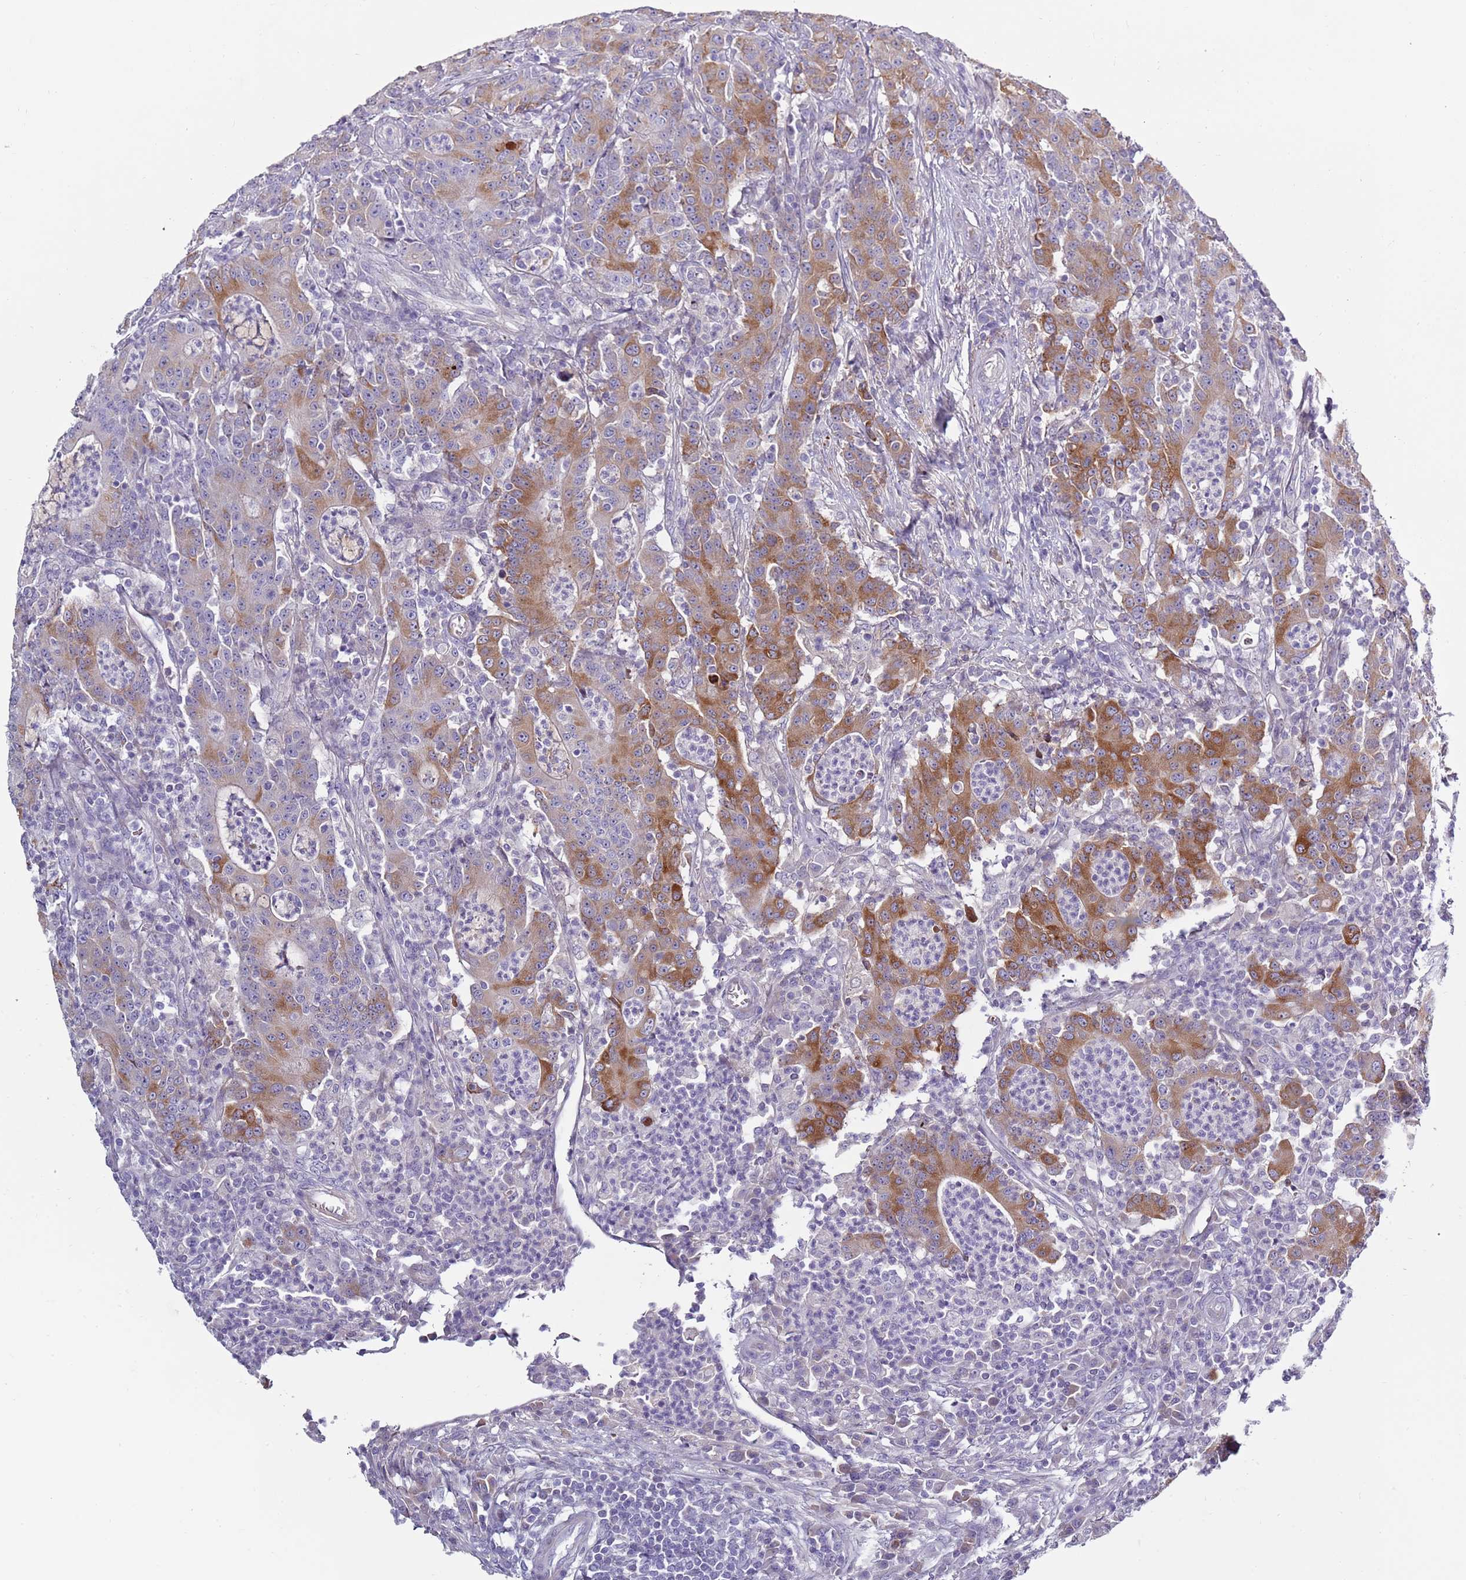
{"staining": {"intensity": "strong", "quantity": "25%-75%", "location": "cytoplasmic/membranous"}, "tissue": "colorectal cancer", "cell_type": "Tumor cells", "image_type": "cancer", "snomed": [{"axis": "morphology", "description": "Adenocarcinoma, NOS"}, {"axis": "topography", "description": "Colon"}], "caption": "Protein expression analysis of human colorectal cancer (adenocarcinoma) reveals strong cytoplasmic/membranous positivity in approximately 25%-75% of tumor cells.", "gene": "TNFRSF6B", "patient": {"sex": "male", "age": 83}}